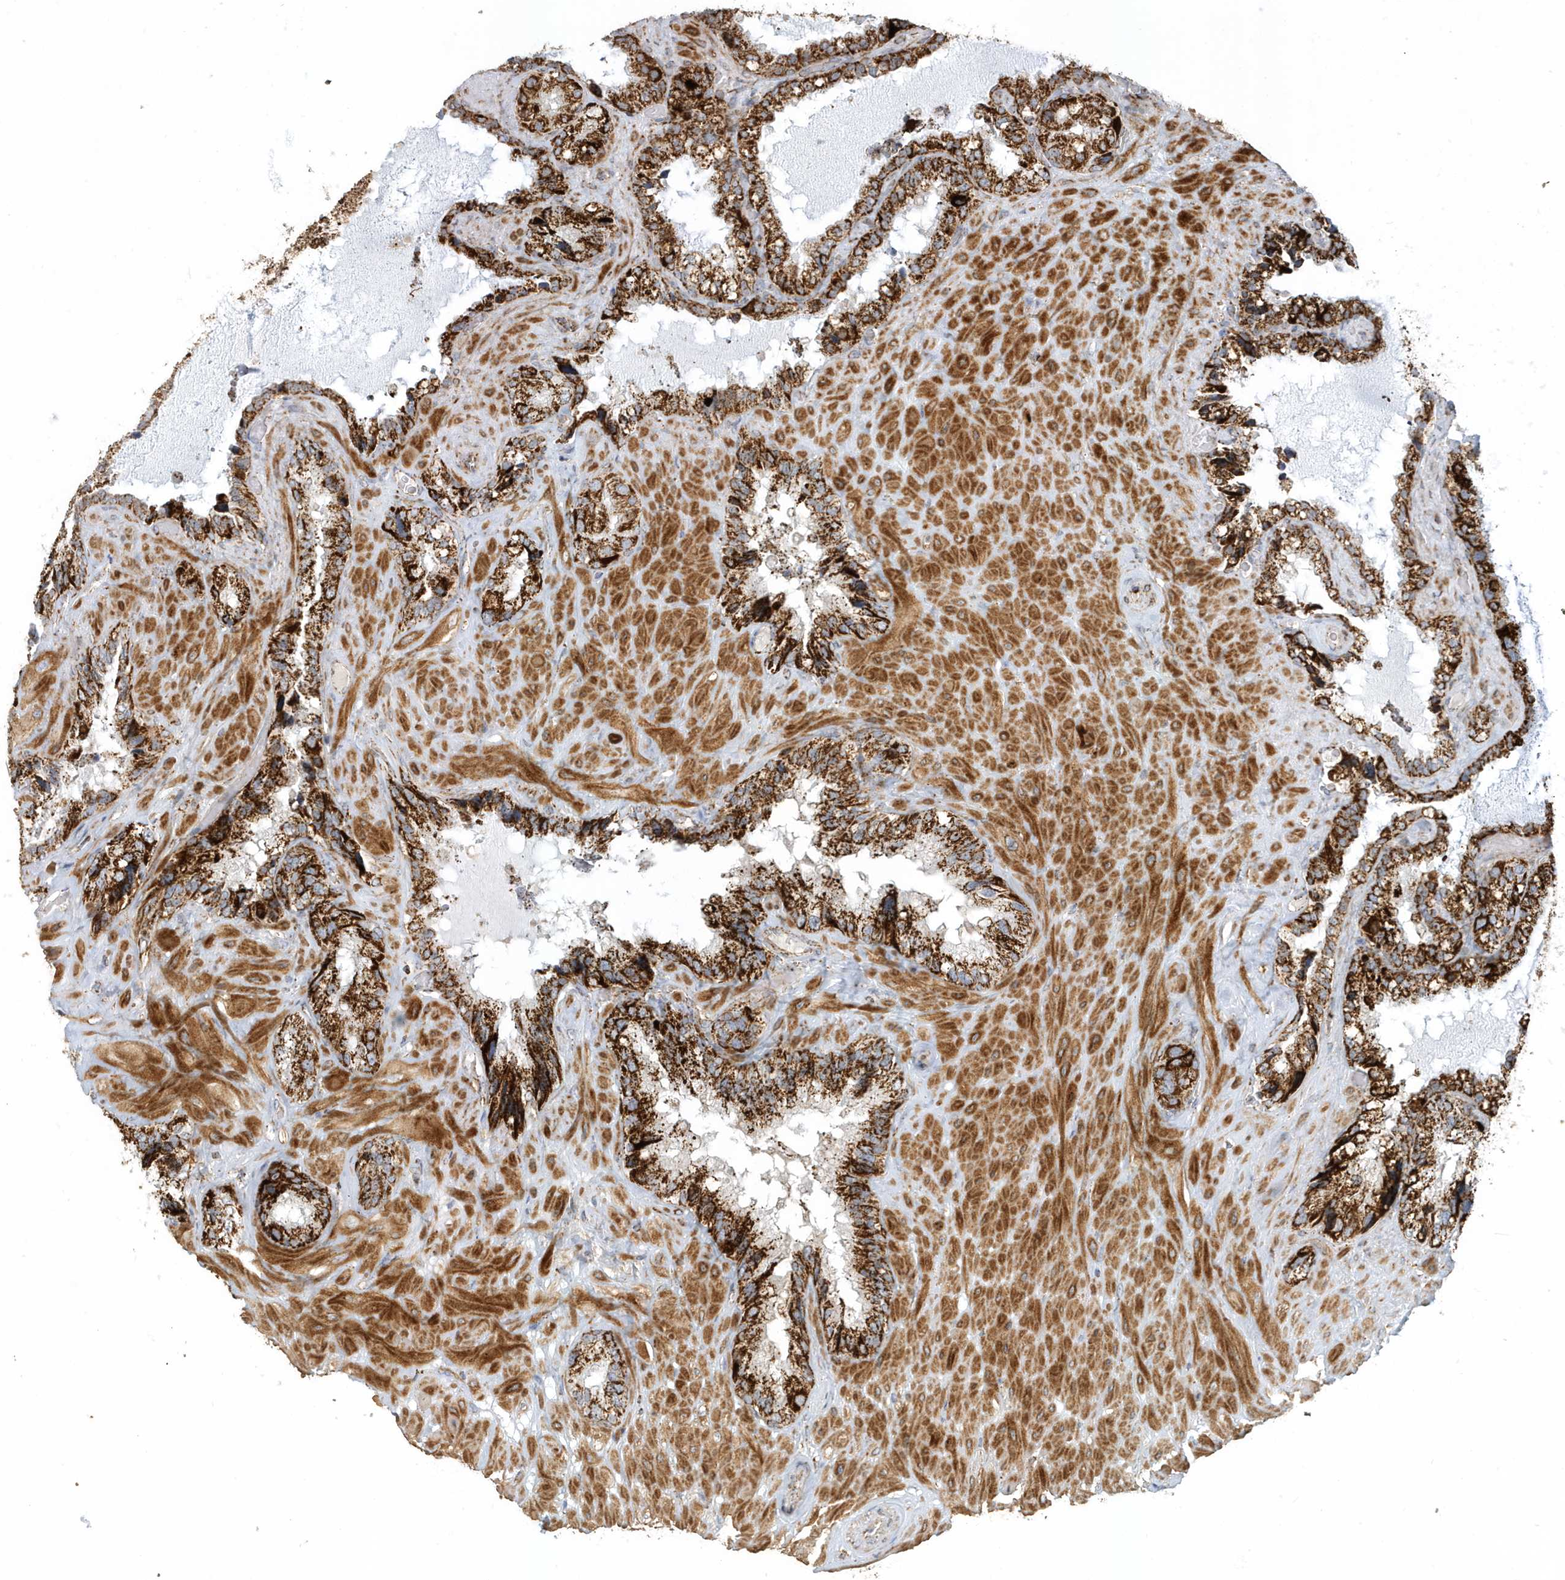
{"staining": {"intensity": "strong", "quantity": ">75%", "location": "cytoplasmic/membranous"}, "tissue": "seminal vesicle", "cell_type": "Glandular cells", "image_type": "normal", "snomed": [{"axis": "morphology", "description": "Normal tissue, NOS"}, {"axis": "topography", "description": "Prostate"}, {"axis": "topography", "description": "Seminal veicle"}], "caption": "Strong cytoplasmic/membranous positivity is seen in approximately >75% of glandular cells in benign seminal vesicle. Using DAB (brown) and hematoxylin (blue) stains, captured at high magnification using brightfield microscopy.", "gene": "MAN1A1", "patient": {"sex": "male", "age": 68}}